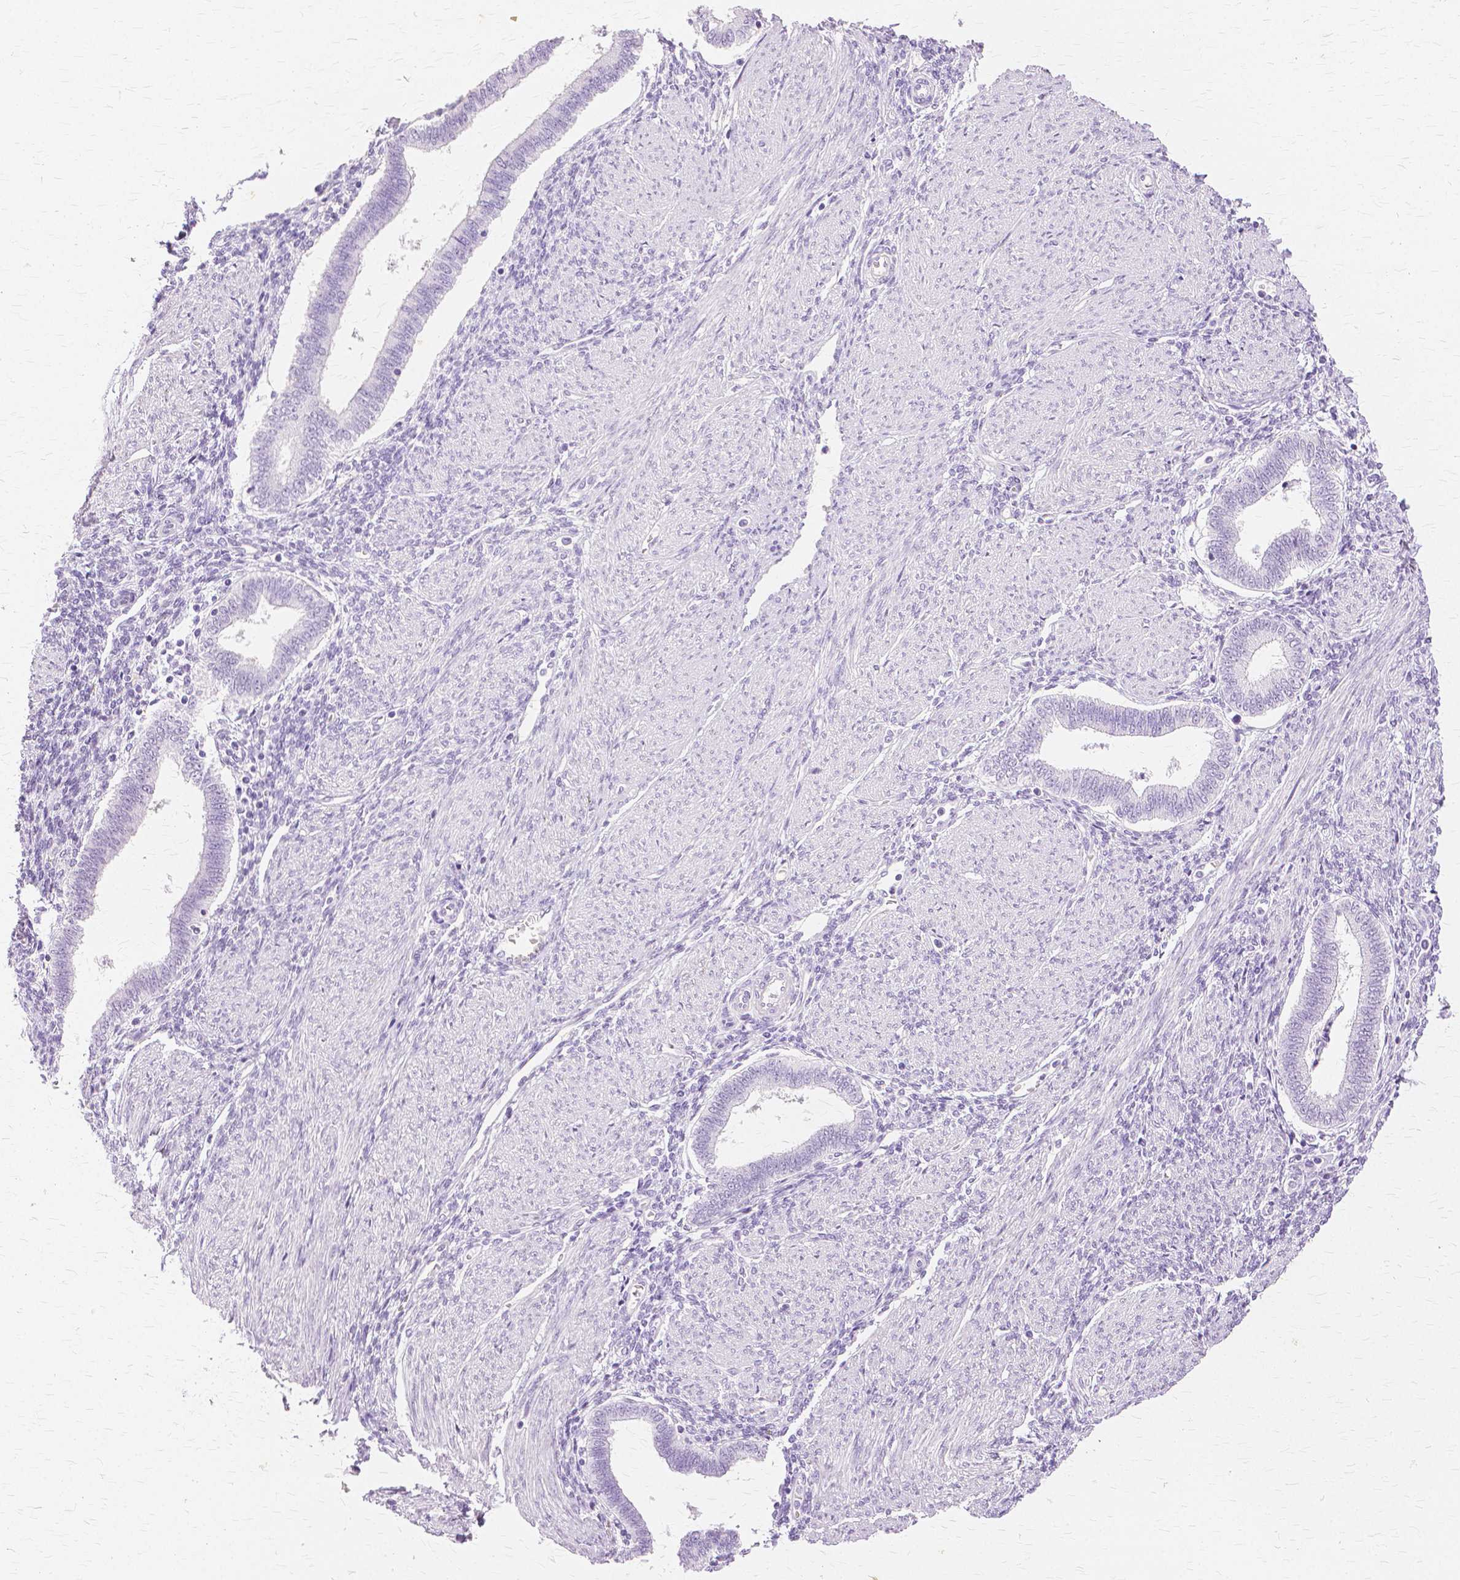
{"staining": {"intensity": "negative", "quantity": "none", "location": "none"}, "tissue": "endometrium", "cell_type": "Cells in endometrial stroma", "image_type": "normal", "snomed": [{"axis": "morphology", "description": "Normal tissue, NOS"}, {"axis": "topography", "description": "Endometrium"}], "caption": "This is a histopathology image of immunohistochemistry (IHC) staining of unremarkable endometrium, which shows no expression in cells in endometrial stroma.", "gene": "TGM1", "patient": {"sex": "female", "age": 42}}